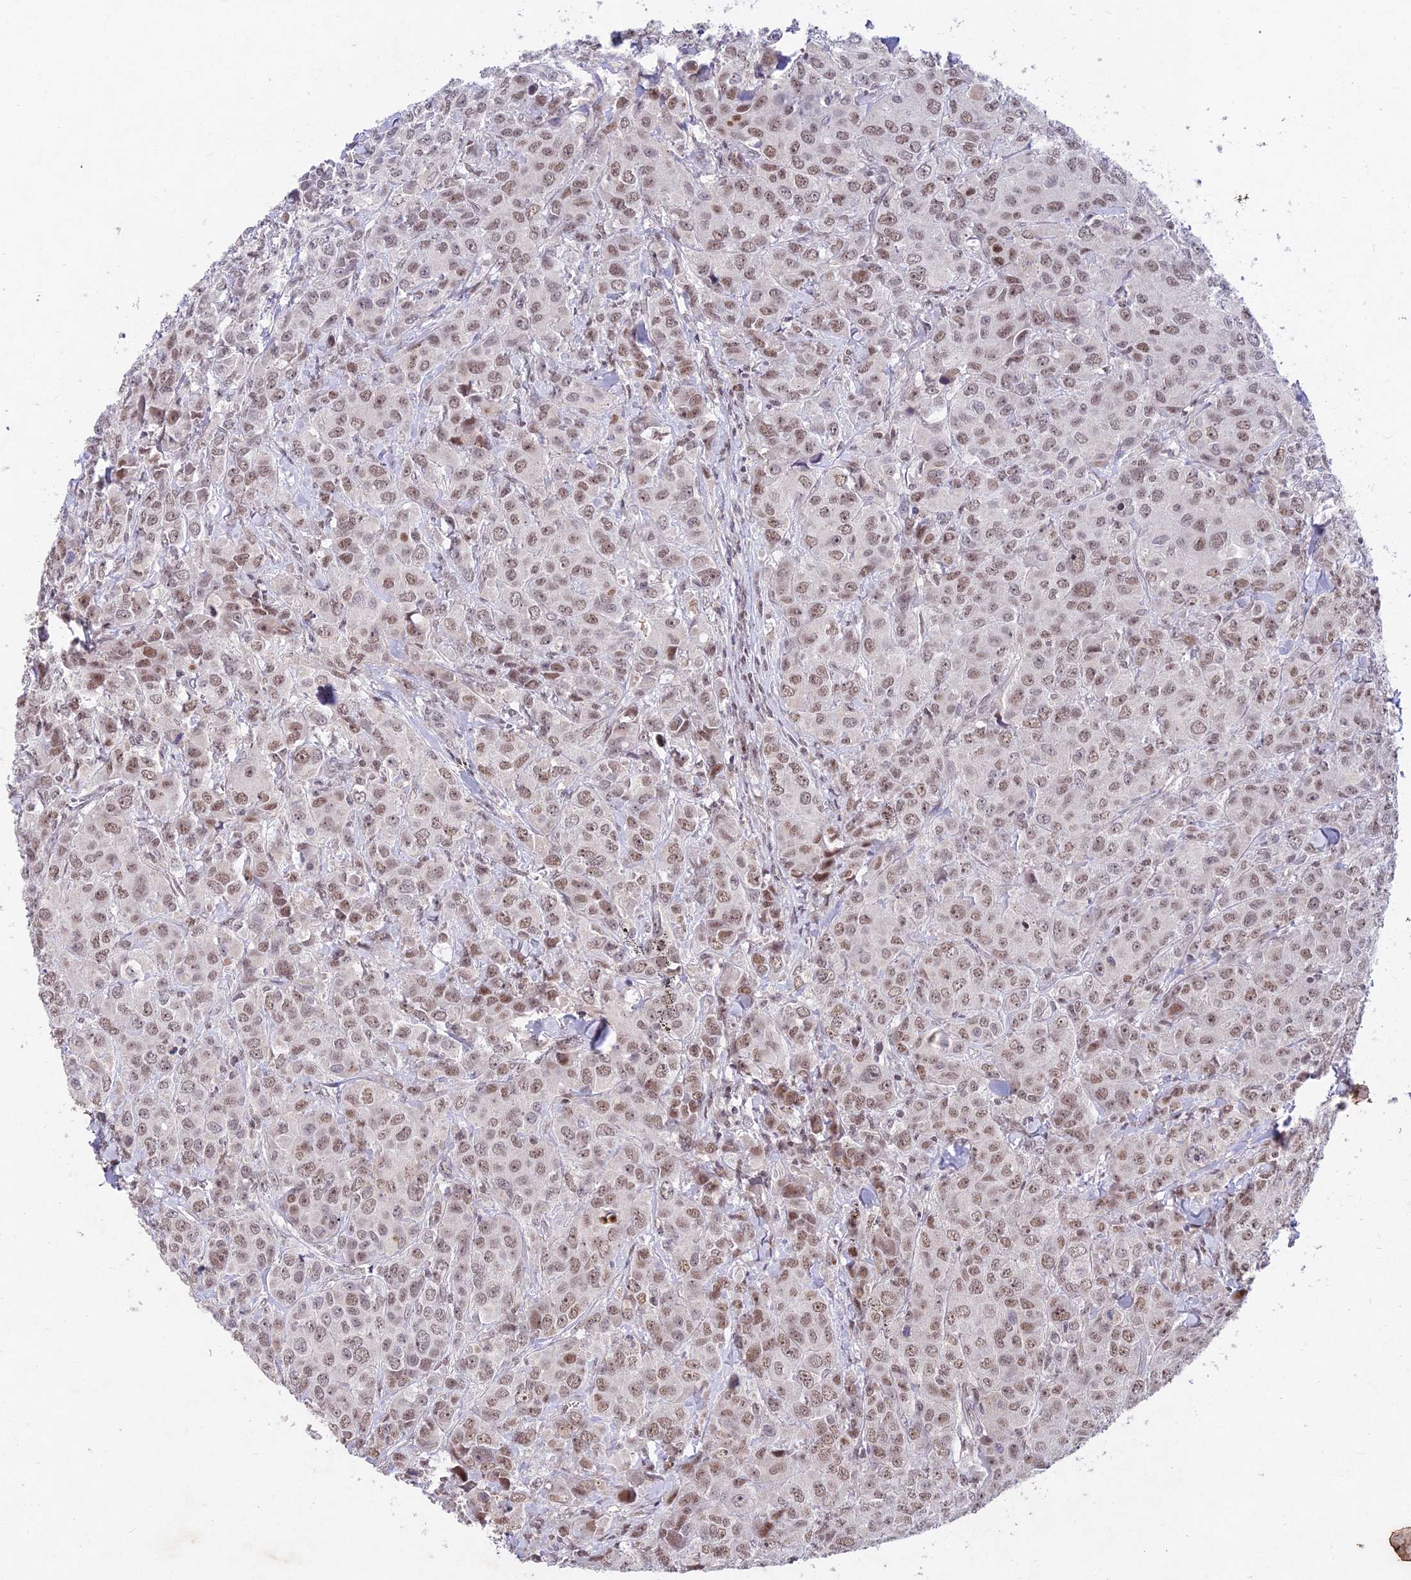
{"staining": {"intensity": "moderate", "quantity": ">75%", "location": "nuclear"}, "tissue": "breast cancer", "cell_type": "Tumor cells", "image_type": "cancer", "snomed": [{"axis": "morphology", "description": "Duct carcinoma"}, {"axis": "topography", "description": "Breast"}], "caption": "Immunohistochemistry image of human breast cancer stained for a protein (brown), which shows medium levels of moderate nuclear staining in approximately >75% of tumor cells.", "gene": "RAVER1", "patient": {"sex": "female", "age": 43}}